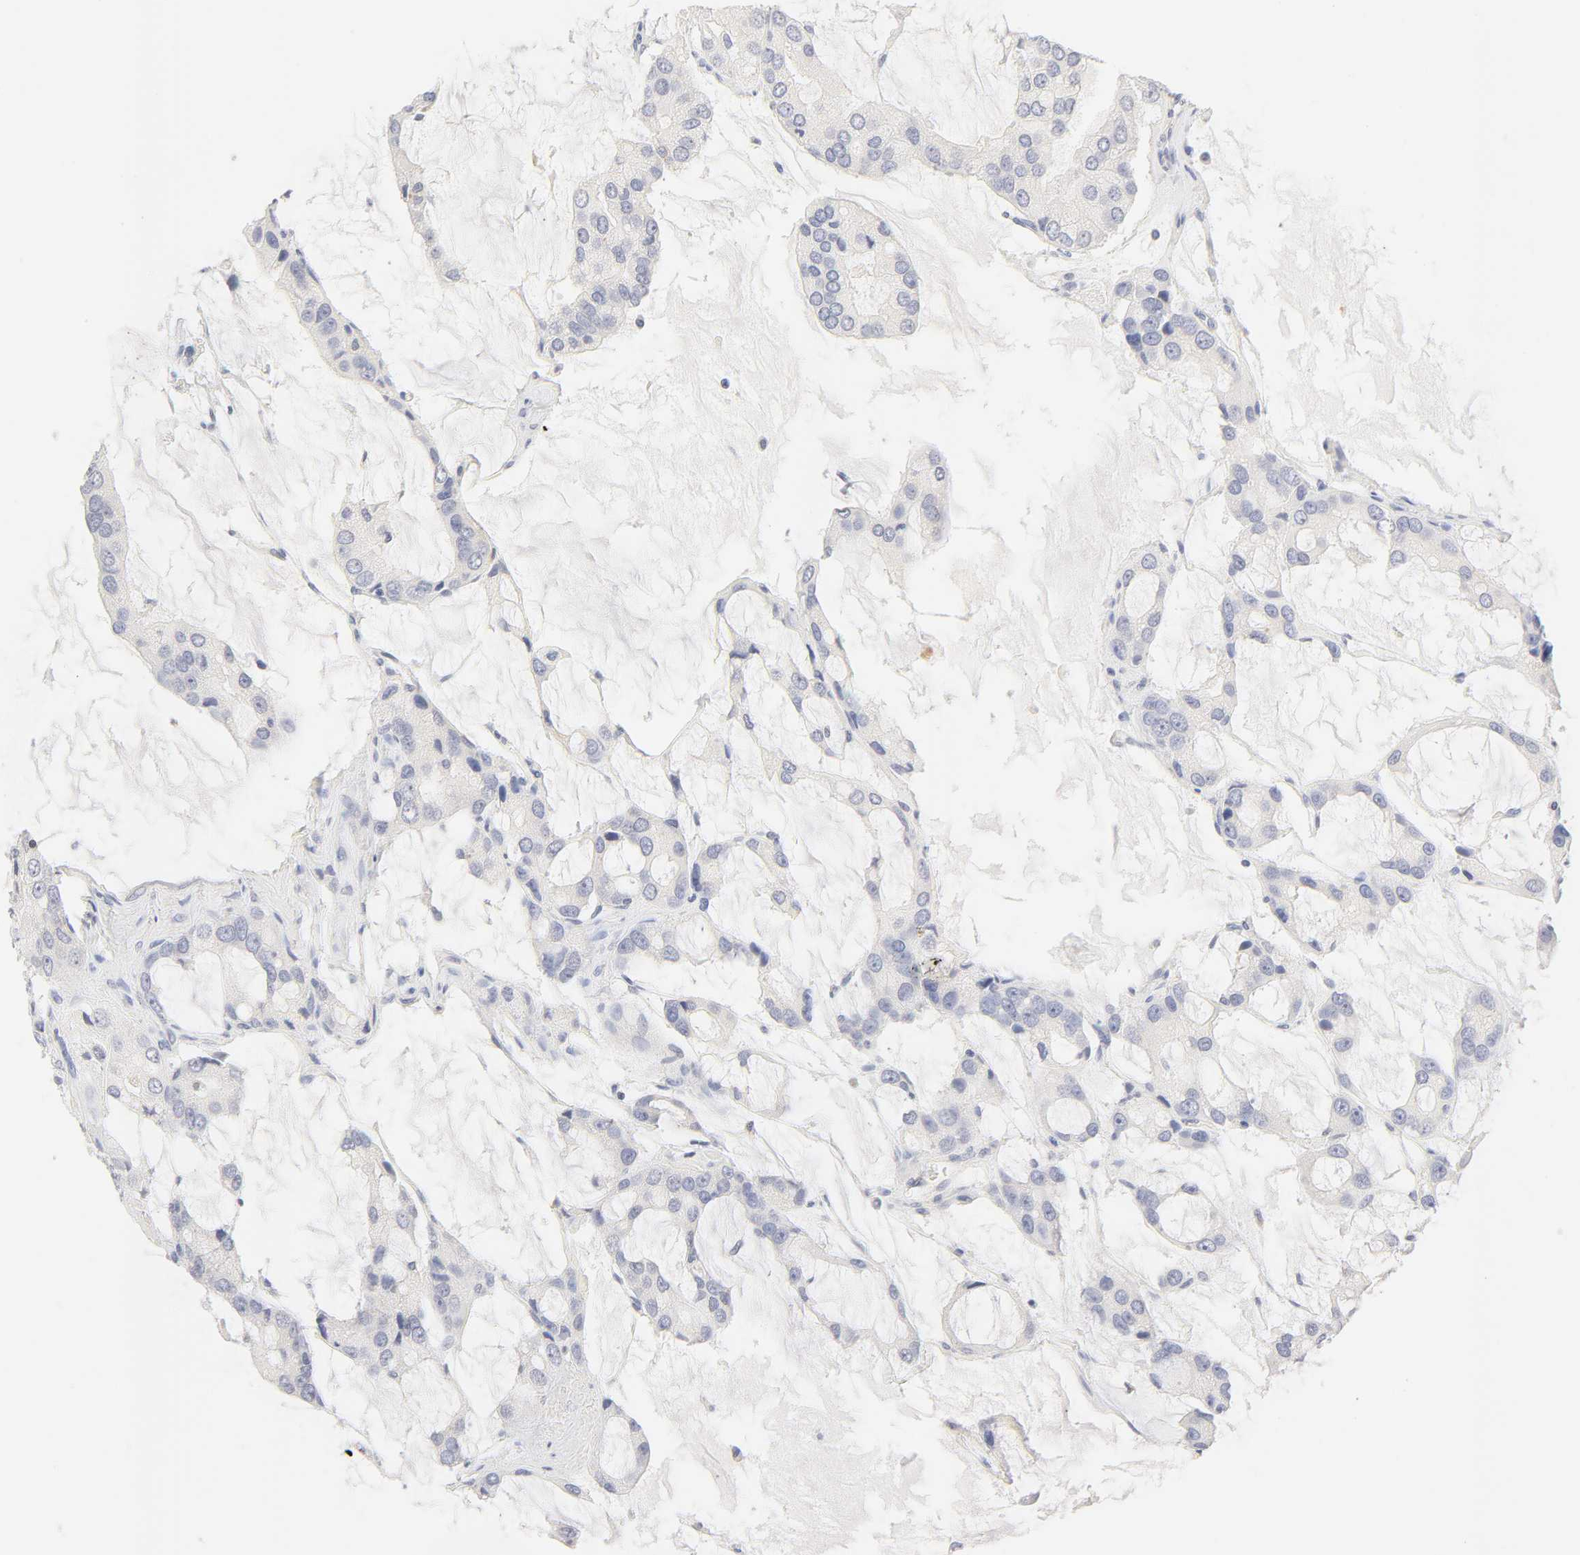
{"staining": {"intensity": "negative", "quantity": "none", "location": "none"}, "tissue": "prostate cancer", "cell_type": "Tumor cells", "image_type": "cancer", "snomed": [{"axis": "morphology", "description": "Adenocarcinoma, High grade"}, {"axis": "topography", "description": "Prostate"}], "caption": "Immunohistochemistry photomicrograph of neoplastic tissue: adenocarcinoma (high-grade) (prostate) stained with DAB (3,3'-diaminobenzidine) reveals no significant protein positivity in tumor cells.", "gene": "CYP4B1", "patient": {"sex": "male", "age": 67}}